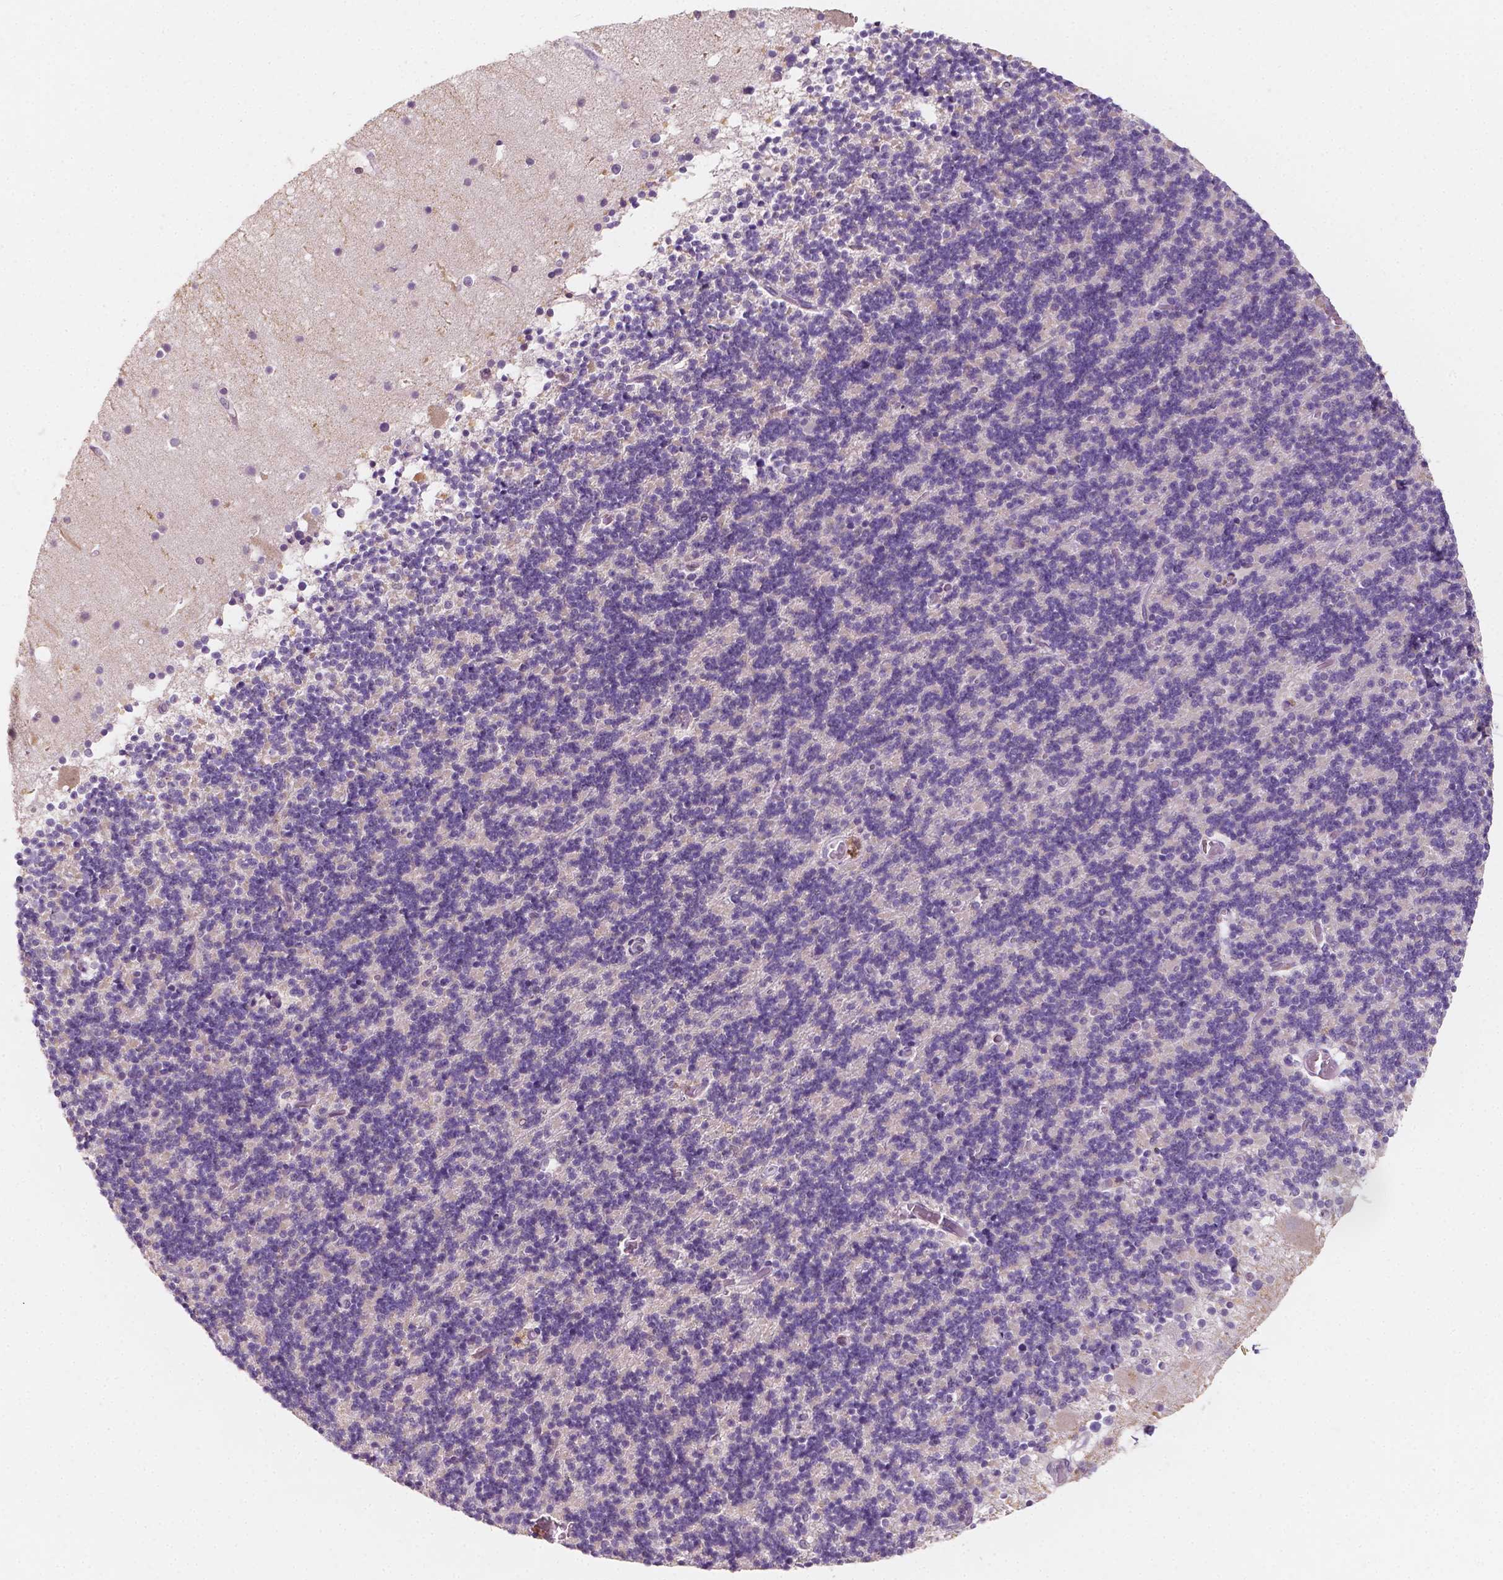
{"staining": {"intensity": "negative", "quantity": "none", "location": "none"}, "tissue": "cerebellum", "cell_type": "Cells in granular layer", "image_type": "normal", "snomed": [{"axis": "morphology", "description": "Normal tissue, NOS"}, {"axis": "topography", "description": "Cerebellum"}], "caption": "This micrograph is of unremarkable cerebellum stained with immunohistochemistry (IHC) to label a protein in brown with the nuclei are counter-stained blue. There is no expression in cells in granular layer. (DAB (3,3'-diaminobenzidine) immunohistochemistry (IHC), high magnification).", "gene": "TAL1", "patient": {"sex": "male", "age": 70}}